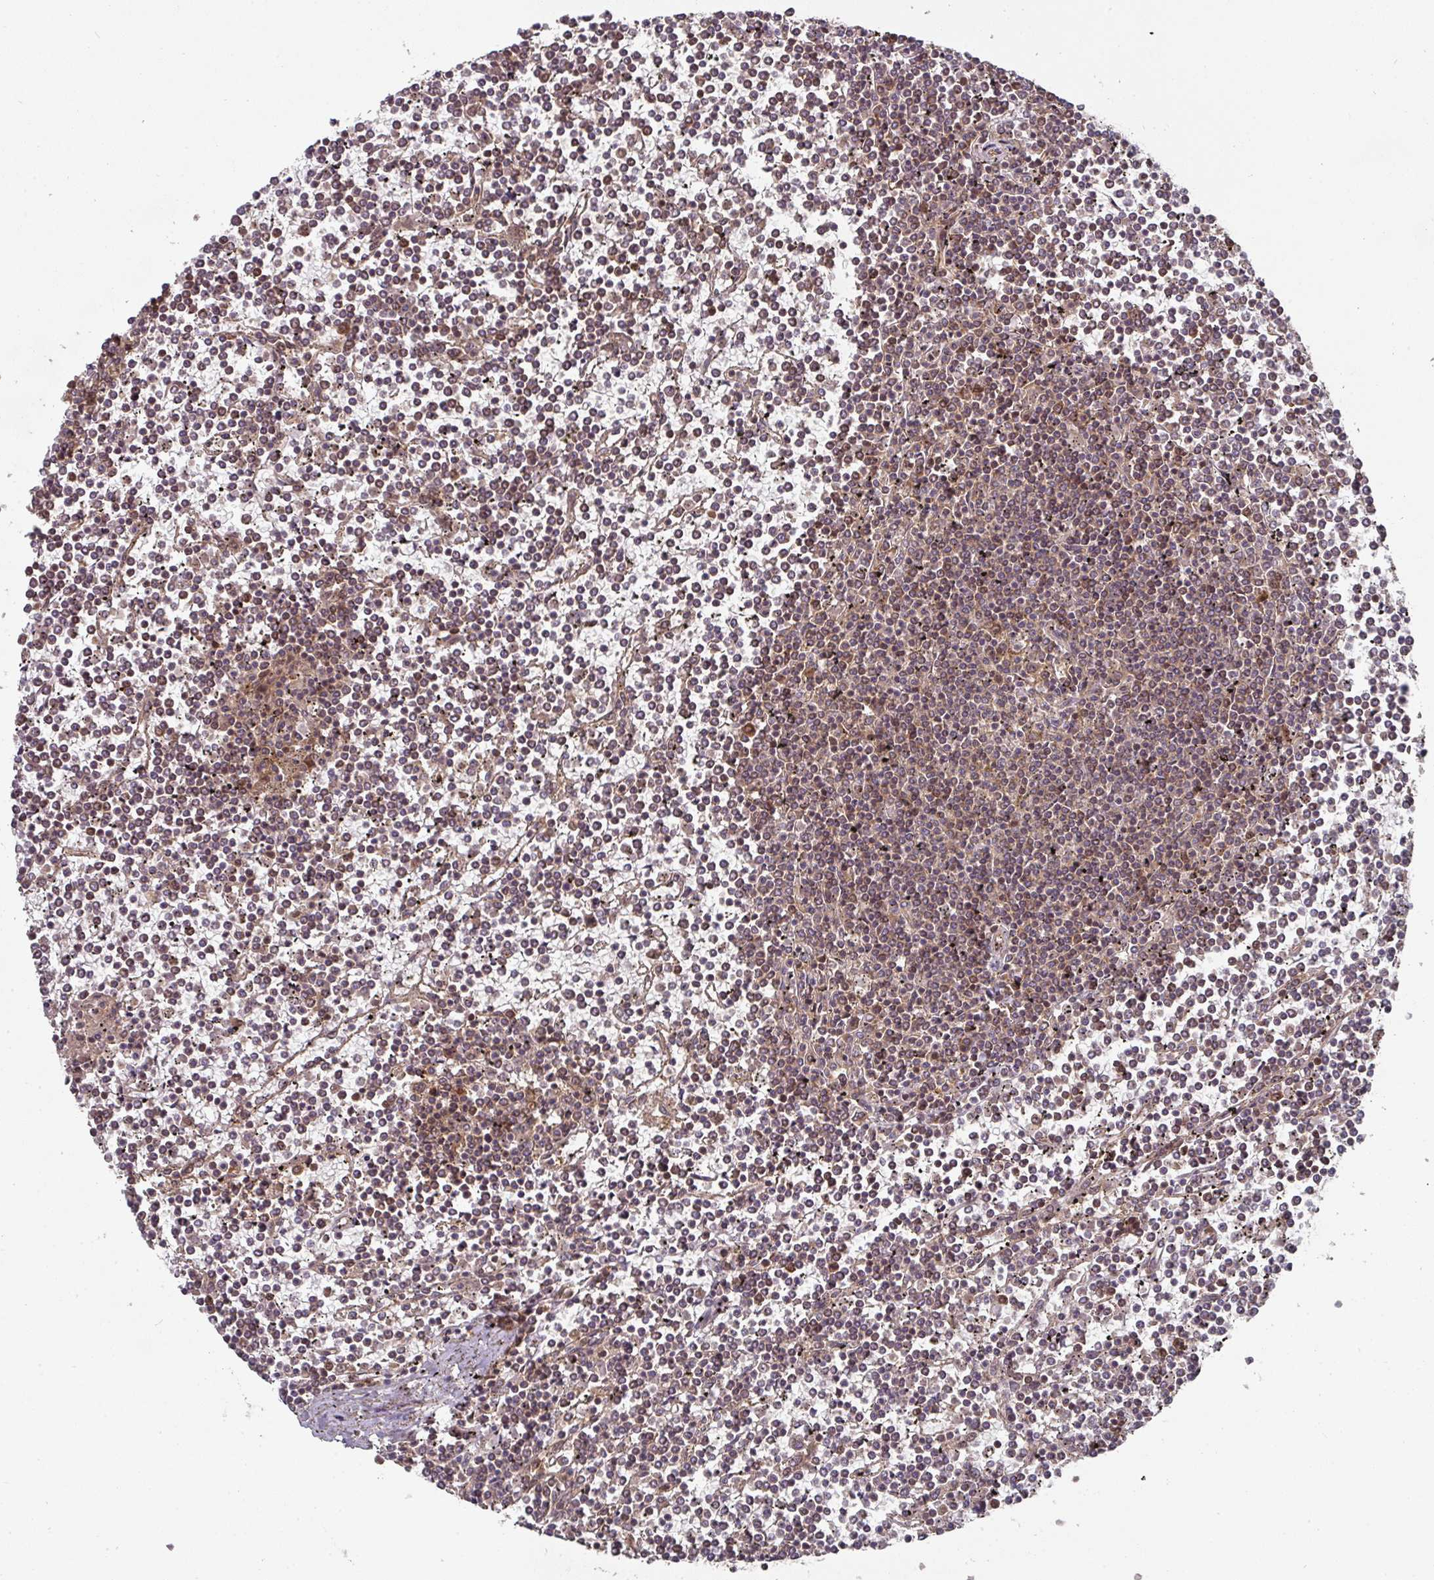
{"staining": {"intensity": "weak", "quantity": "25%-75%", "location": "cytoplasmic/membranous"}, "tissue": "lymphoma", "cell_type": "Tumor cells", "image_type": "cancer", "snomed": [{"axis": "morphology", "description": "Malignant lymphoma, non-Hodgkin's type, Low grade"}, {"axis": "topography", "description": "Spleen"}], "caption": "Weak cytoplasmic/membranous expression is identified in approximately 25%-75% of tumor cells in low-grade malignant lymphoma, non-Hodgkin's type.", "gene": "EIF4EBP2", "patient": {"sex": "female", "age": 19}}